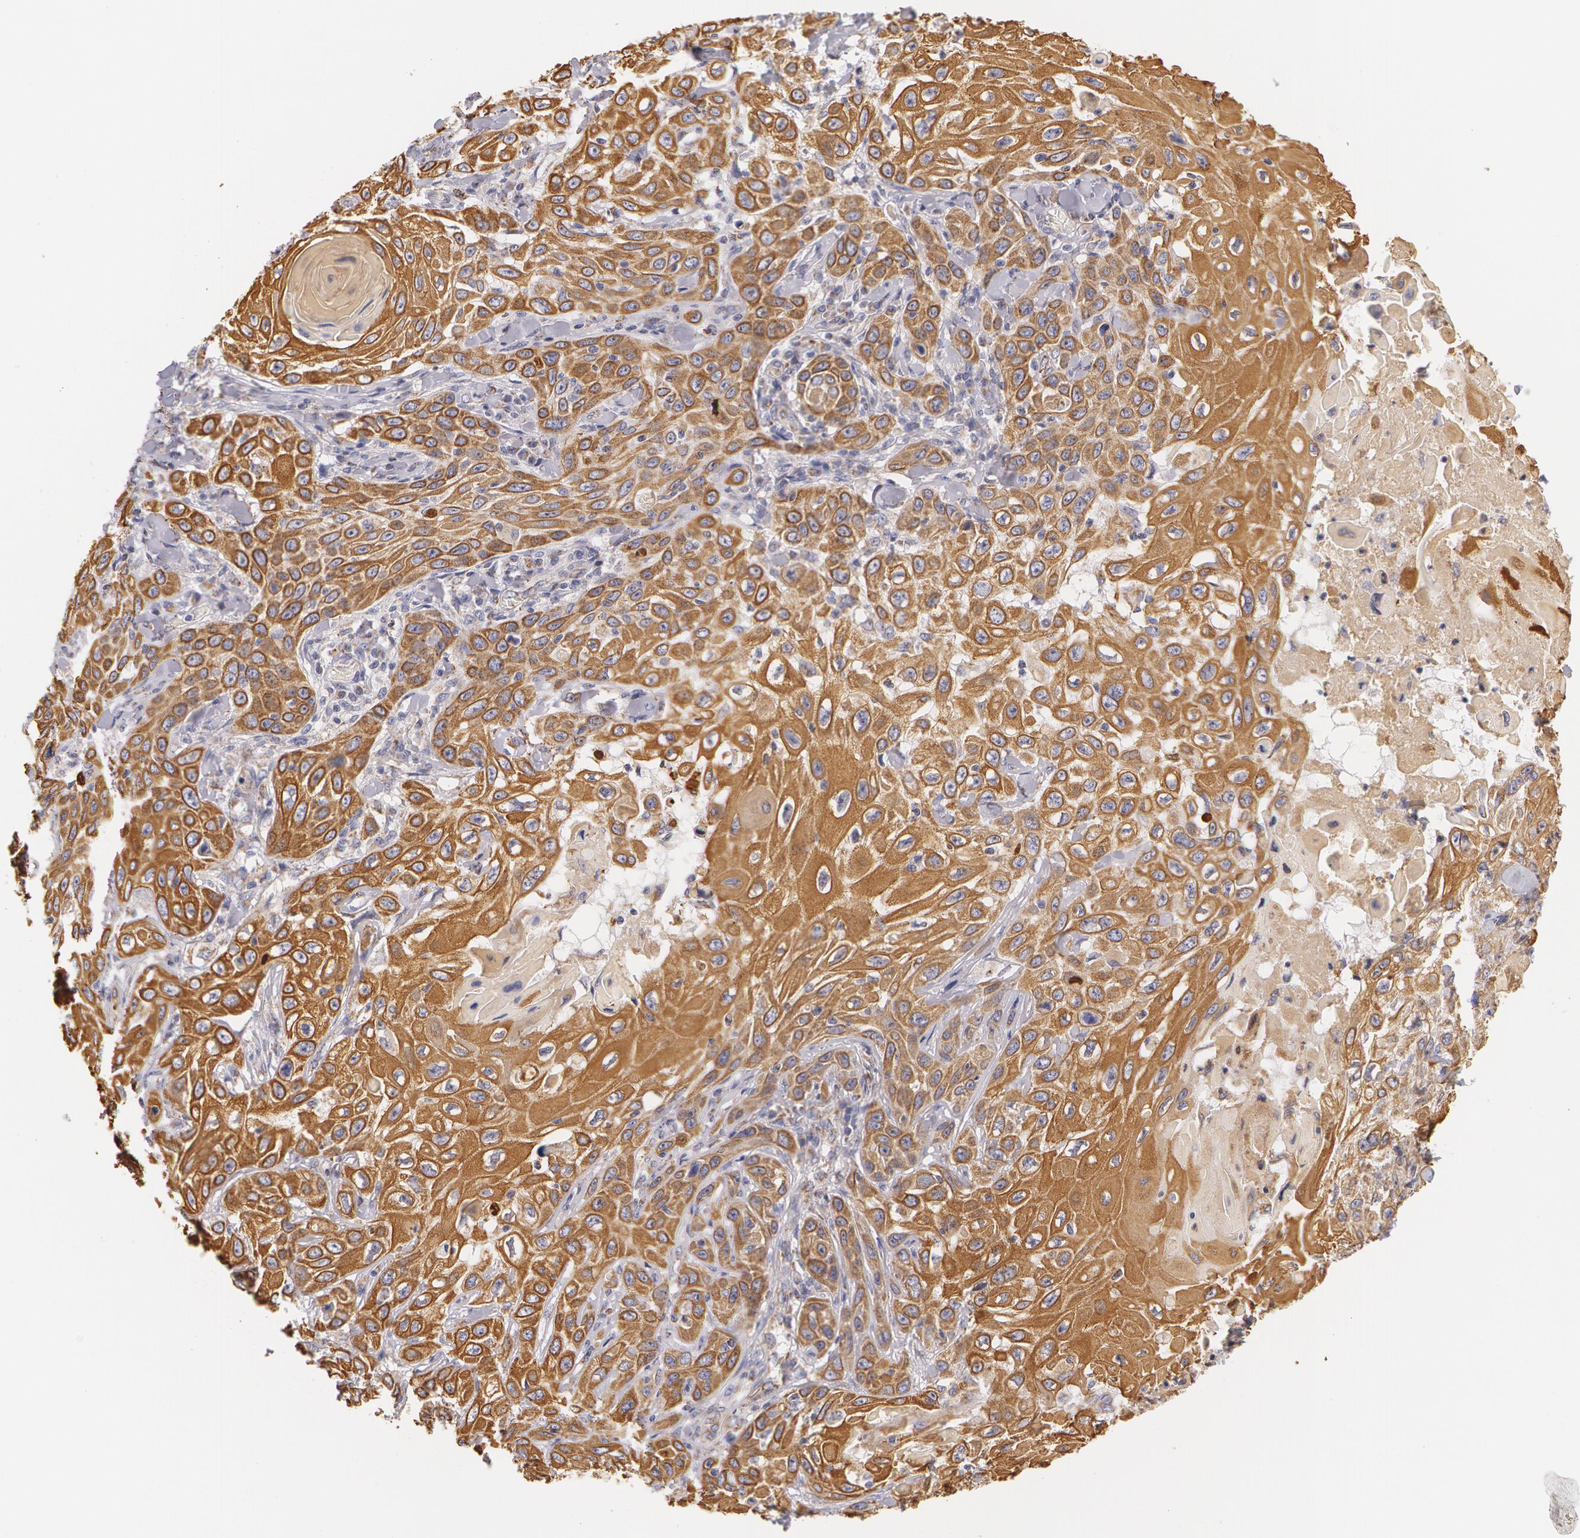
{"staining": {"intensity": "moderate", "quantity": ">75%", "location": "cytoplasmic/membranous"}, "tissue": "skin cancer", "cell_type": "Tumor cells", "image_type": "cancer", "snomed": [{"axis": "morphology", "description": "Squamous cell carcinoma, NOS"}, {"axis": "topography", "description": "Skin"}], "caption": "Brown immunohistochemical staining in skin cancer (squamous cell carcinoma) exhibits moderate cytoplasmic/membranous positivity in approximately >75% of tumor cells. (DAB (3,3'-diaminobenzidine) IHC, brown staining for protein, blue staining for nuclei).", "gene": "KRT18", "patient": {"sex": "male", "age": 84}}